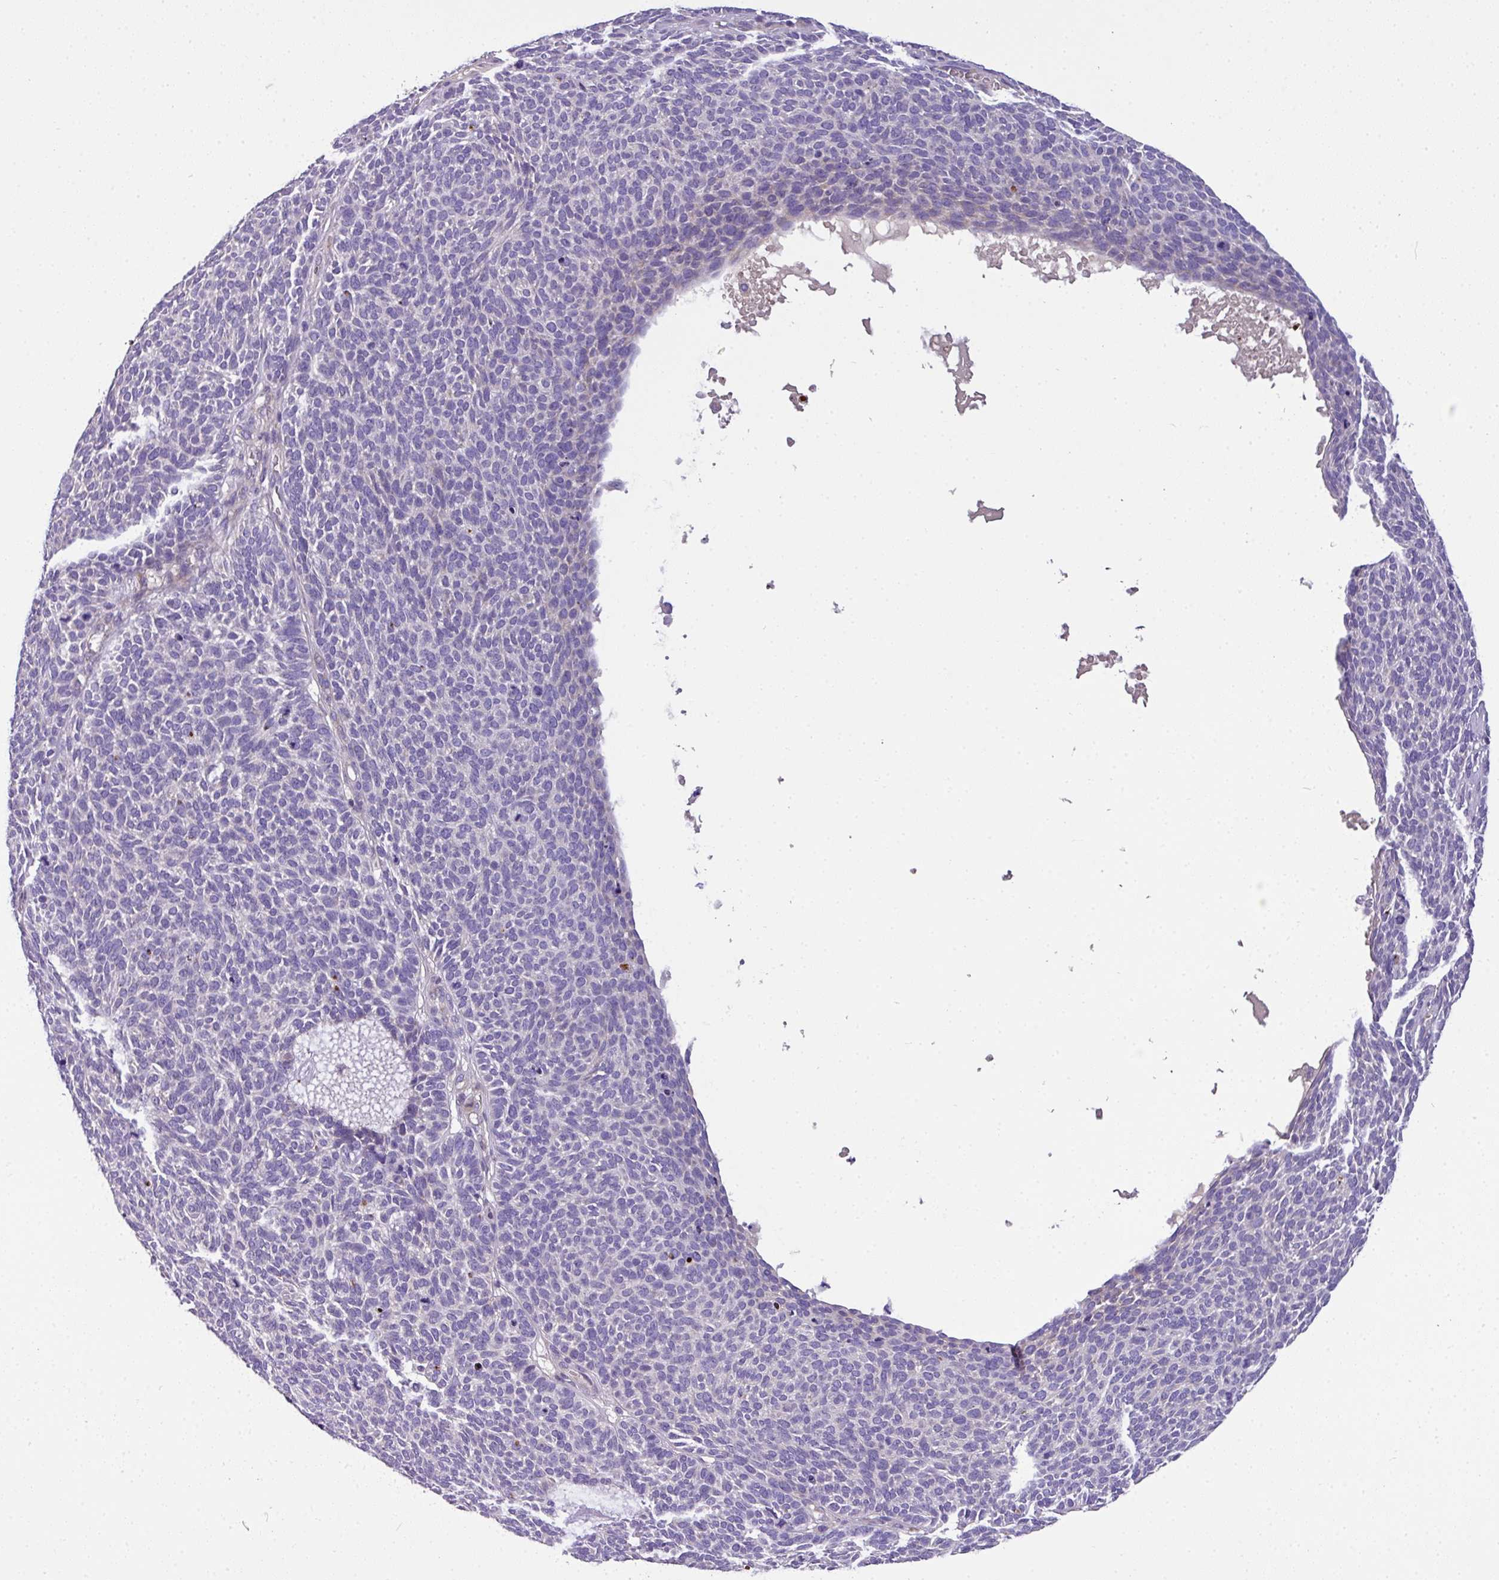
{"staining": {"intensity": "negative", "quantity": "none", "location": "none"}, "tissue": "skin cancer", "cell_type": "Tumor cells", "image_type": "cancer", "snomed": [{"axis": "morphology", "description": "Squamous cell carcinoma, NOS"}, {"axis": "topography", "description": "Skin"}], "caption": "IHC image of human skin cancer (squamous cell carcinoma) stained for a protein (brown), which displays no staining in tumor cells.", "gene": "ANXA2R", "patient": {"sex": "female", "age": 90}}